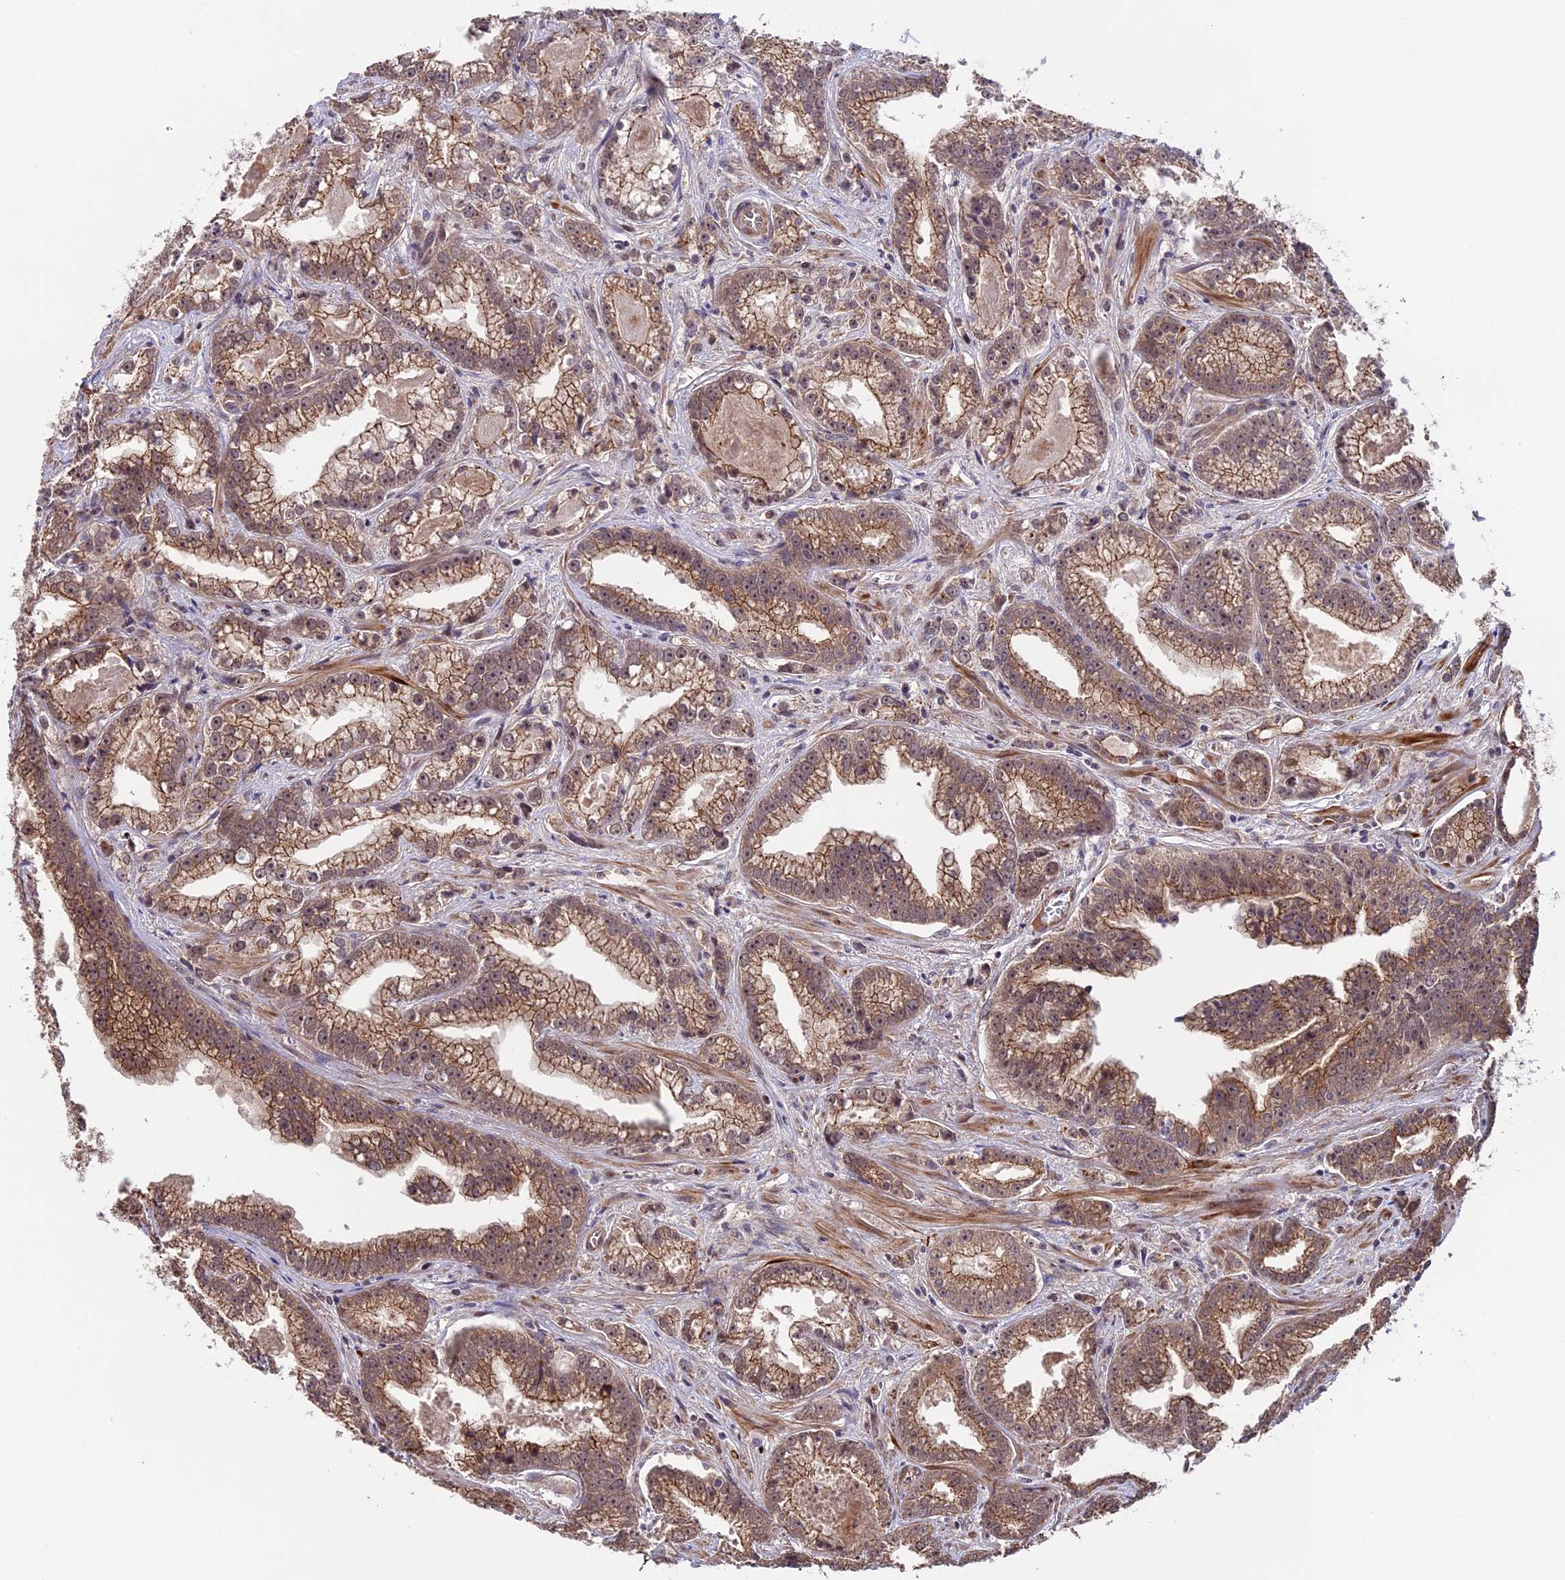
{"staining": {"intensity": "moderate", "quantity": ">75%", "location": "cytoplasmic/membranous"}, "tissue": "prostate cancer", "cell_type": "Tumor cells", "image_type": "cancer", "snomed": [{"axis": "morphology", "description": "Adenocarcinoma, High grade"}, {"axis": "topography", "description": "Prostate and seminal vesicle, NOS"}], "caption": "A brown stain labels moderate cytoplasmic/membranous positivity of a protein in prostate adenocarcinoma (high-grade) tumor cells.", "gene": "SIPA1L3", "patient": {"sex": "male", "age": 67}}